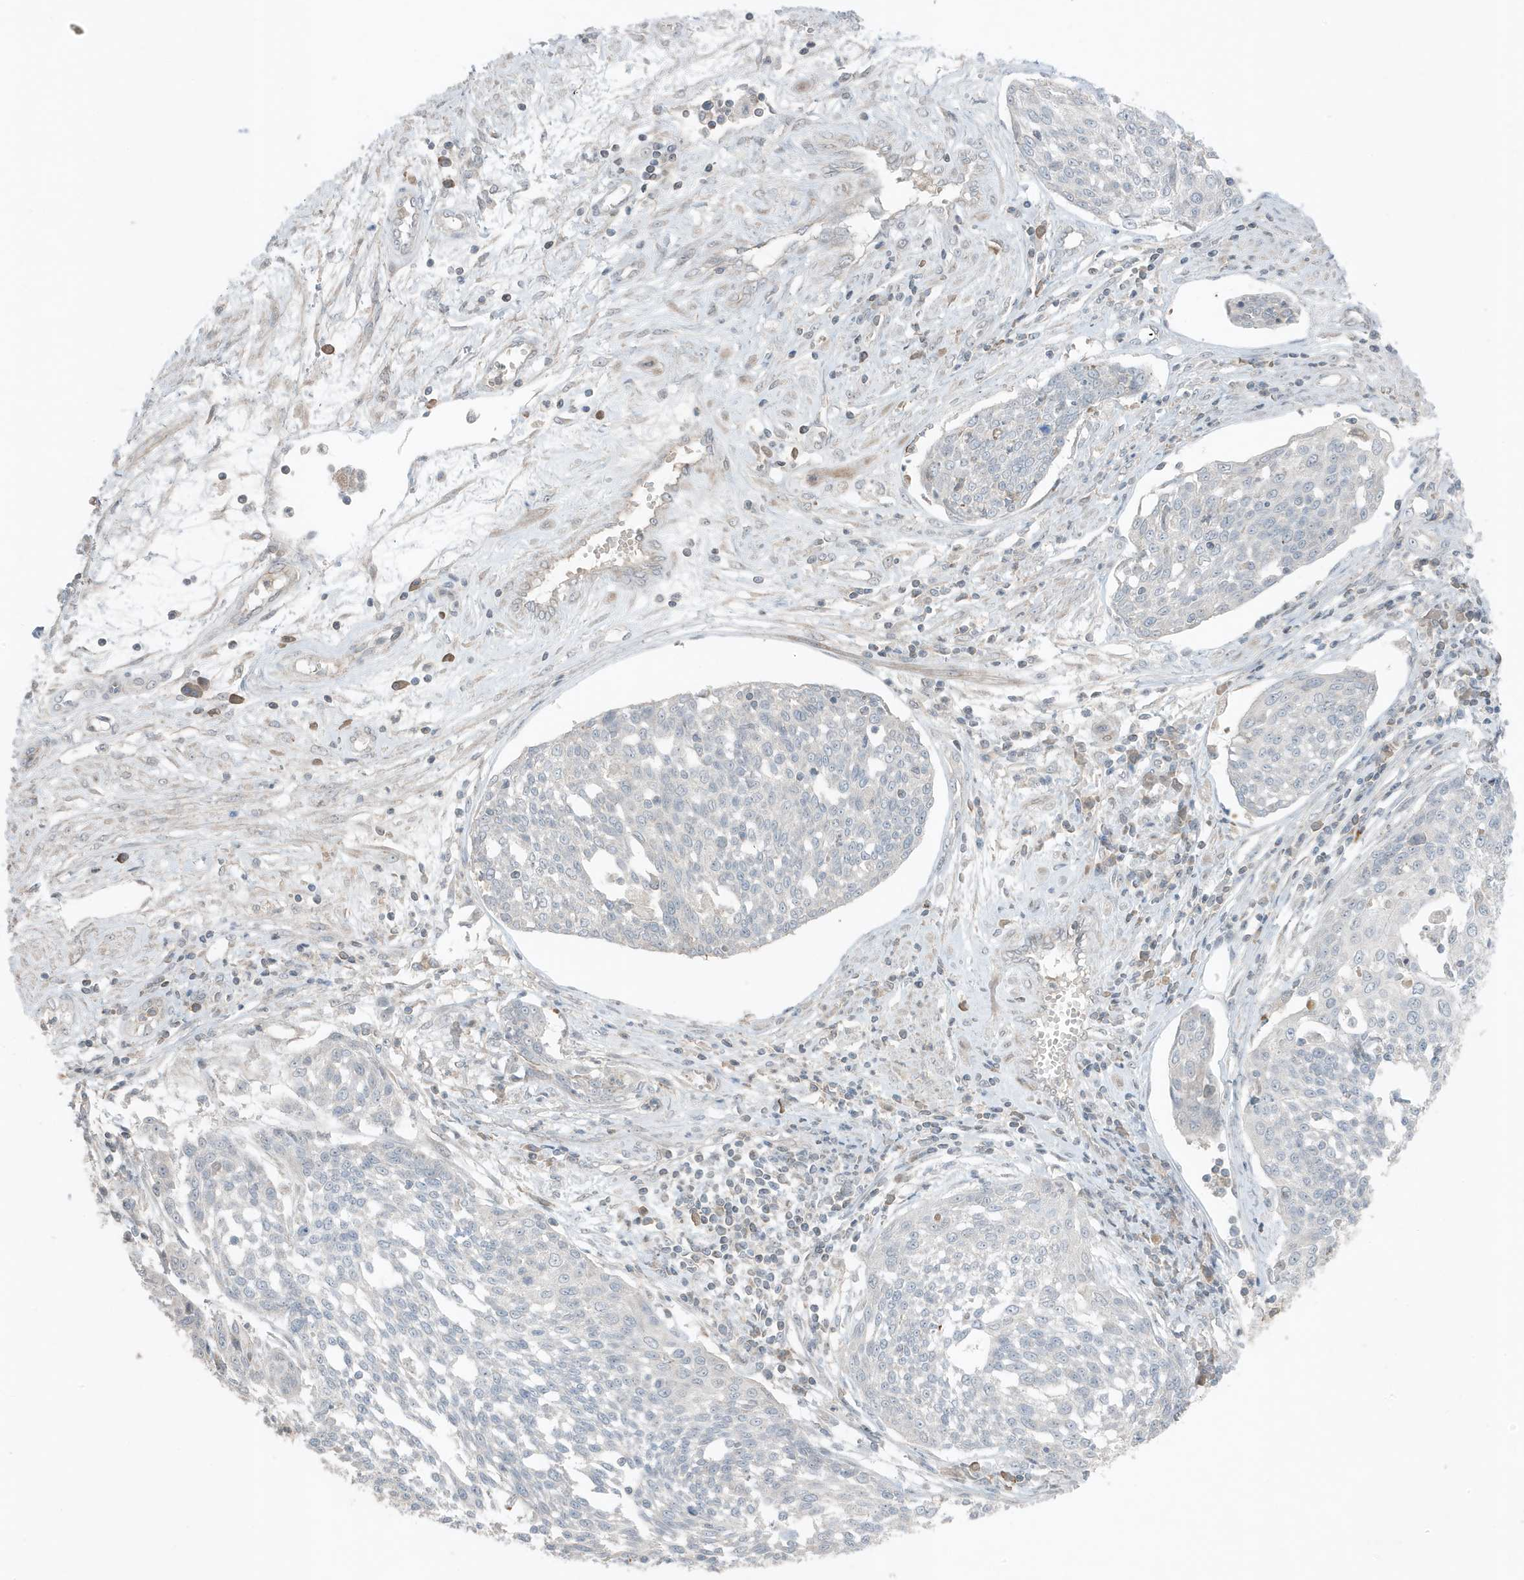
{"staining": {"intensity": "negative", "quantity": "none", "location": "none"}, "tissue": "cervical cancer", "cell_type": "Tumor cells", "image_type": "cancer", "snomed": [{"axis": "morphology", "description": "Squamous cell carcinoma, NOS"}, {"axis": "topography", "description": "Cervix"}], "caption": "Human cervical squamous cell carcinoma stained for a protein using immunohistochemistry (IHC) exhibits no staining in tumor cells.", "gene": "FNDC1", "patient": {"sex": "female", "age": 34}}